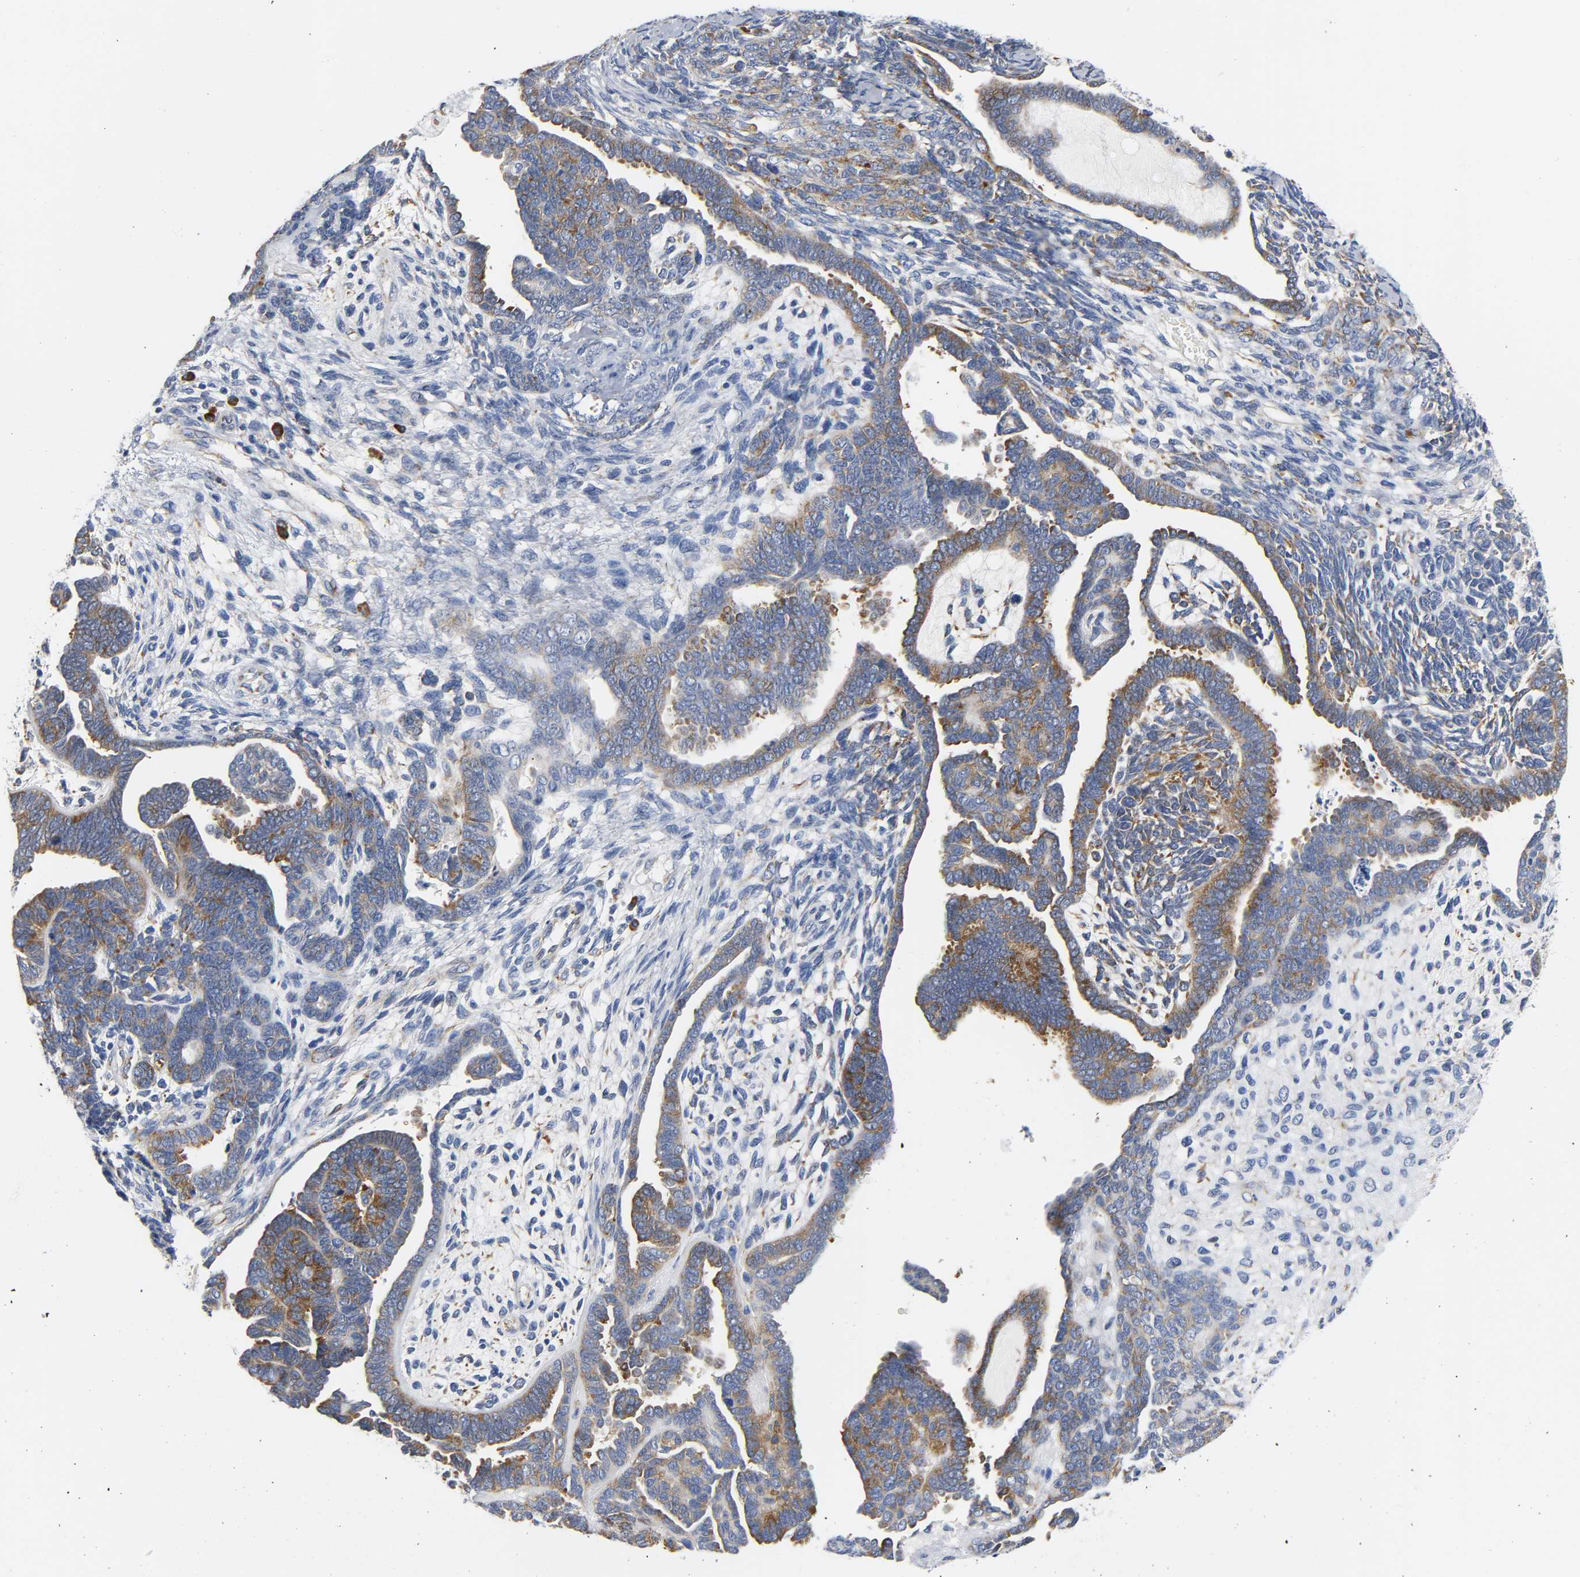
{"staining": {"intensity": "strong", "quantity": "25%-75%", "location": "cytoplasmic/membranous"}, "tissue": "endometrial cancer", "cell_type": "Tumor cells", "image_type": "cancer", "snomed": [{"axis": "morphology", "description": "Neoplasm, malignant, NOS"}, {"axis": "topography", "description": "Endometrium"}], "caption": "IHC histopathology image of endometrial cancer stained for a protein (brown), which shows high levels of strong cytoplasmic/membranous staining in approximately 25%-75% of tumor cells.", "gene": "REL", "patient": {"sex": "female", "age": 74}}